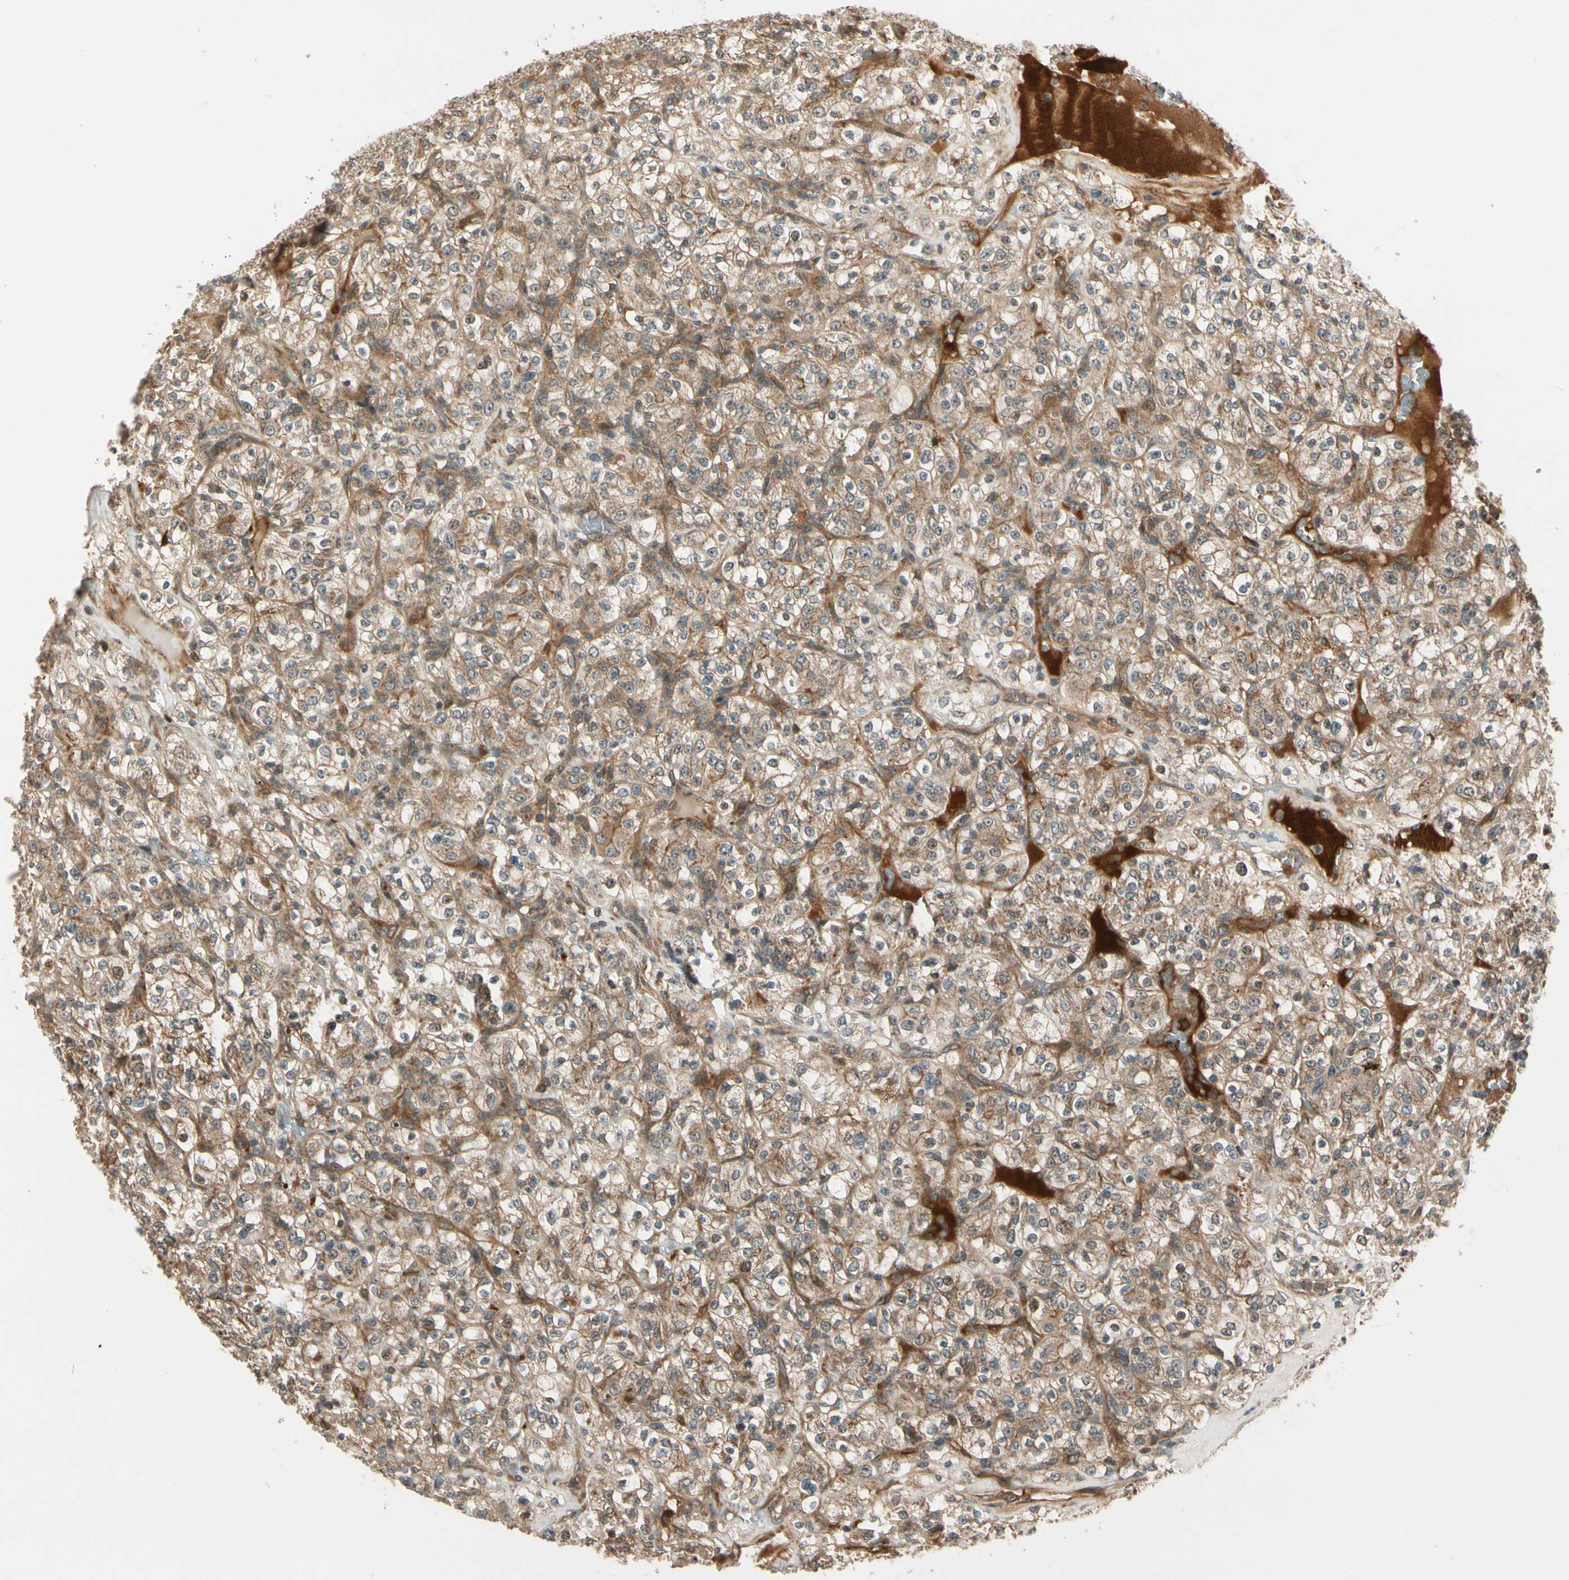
{"staining": {"intensity": "moderate", "quantity": ">75%", "location": "cytoplasmic/membranous"}, "tissue": "renal cancer", "cell_type": "Tumor cells", "image_type": "cancer", "snomed": [{"axis": "morphology", "description": "Normal tissue, NOS"}, {"axis": "morphology", "description": "Adenocarcinoma, NOS"}, {"axis": "topography", "description": "Kidney"}], "caption": "A brown stain shows moderate cytoplasmic/membranous positivity of a protein in human renal cancer (adenocarcinoma) tumor cells. (DAB (3,3'-diaminobenzidine) IHC, brown staining for protein, blue staining for nuclei).", "gene": "ACVR1C", "patient": {"sex": "female", "age": 72}}